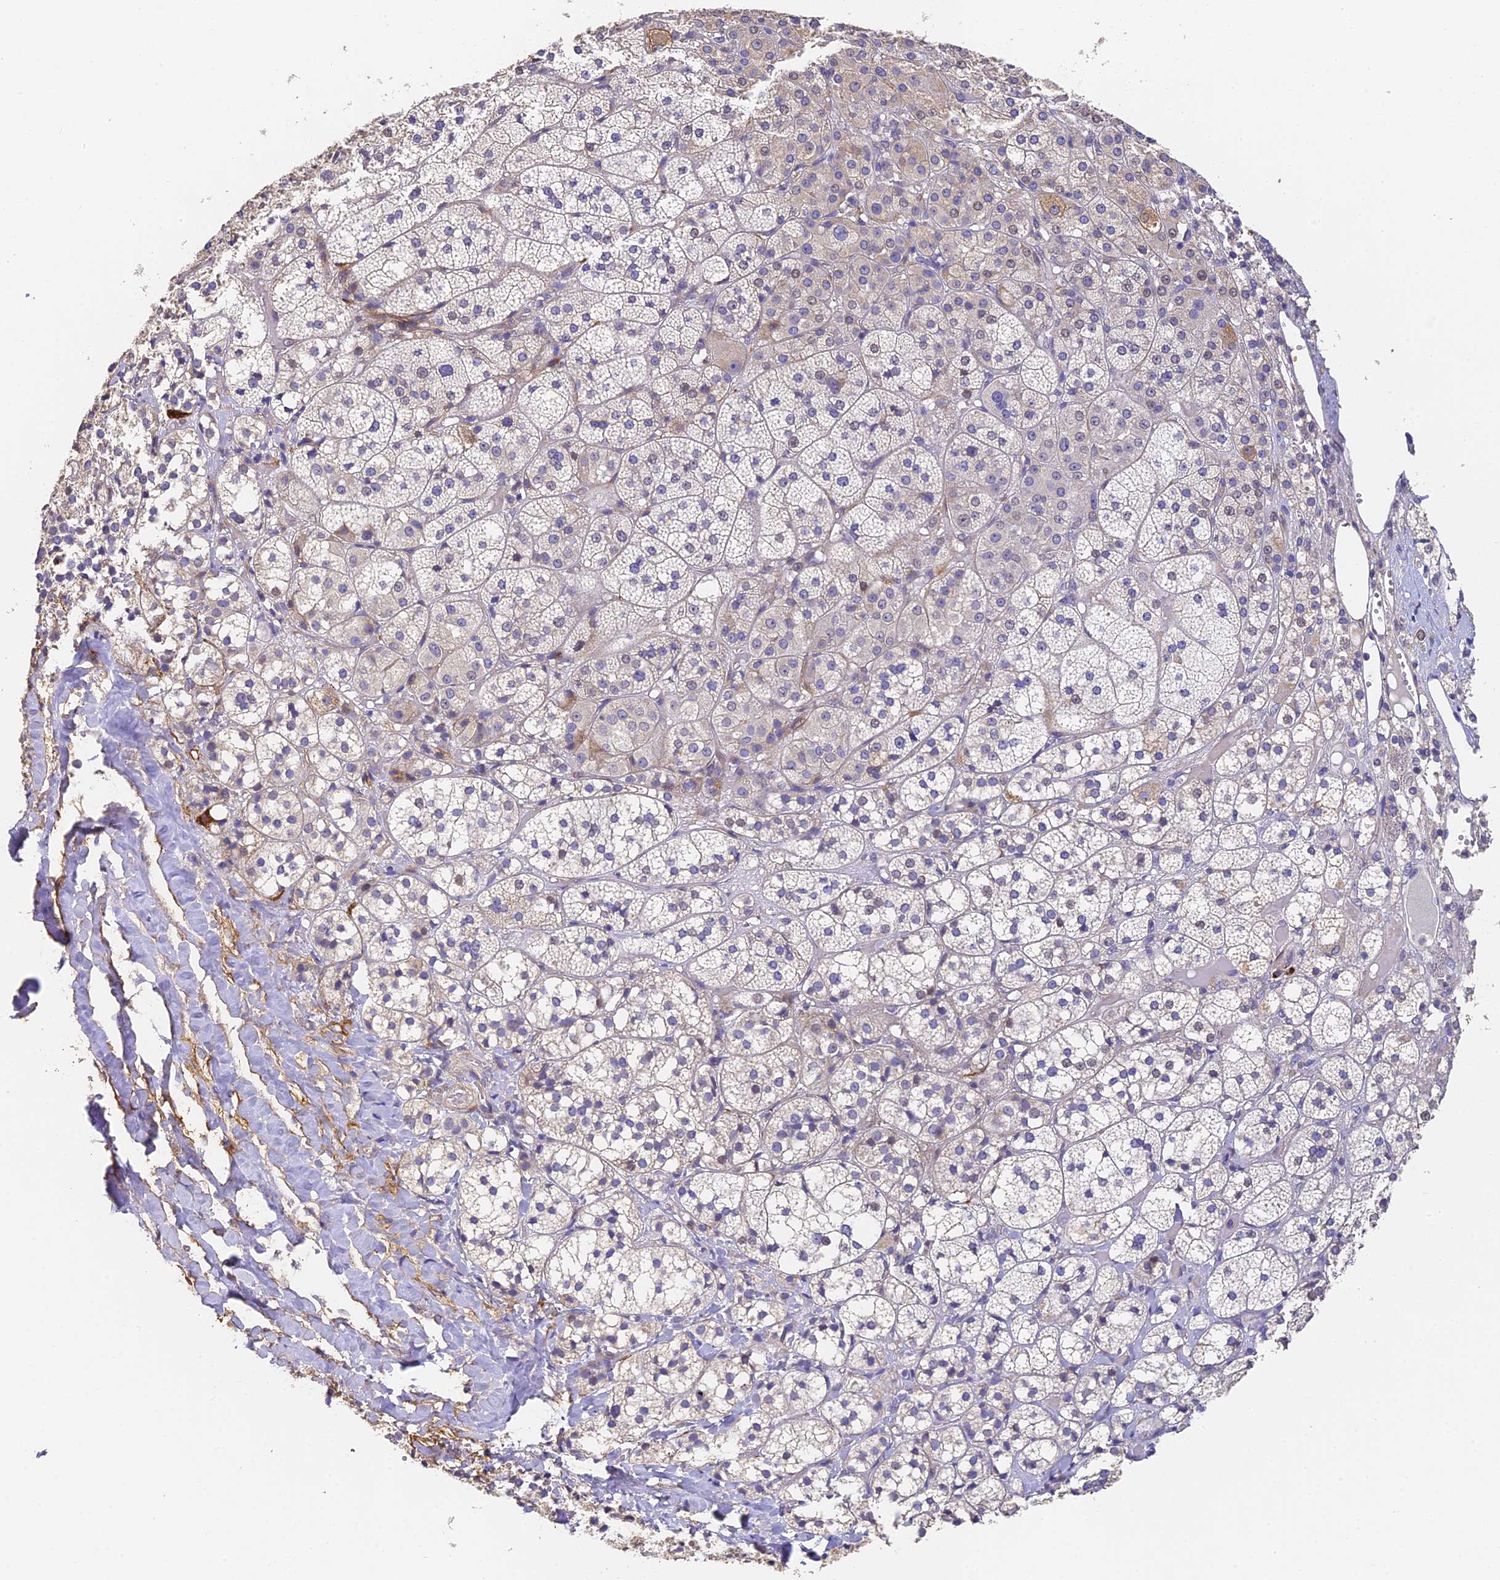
{"staining": {"intensity": "moderate", "quantity": "<25%", "location": "cytoplasmic/membranous"}, "tissue": "adrenal gland", "cell_type": "Glandular cells", "image_type": "normal", "snomed": [{"axis": "morphology", "description": "Normal tissue, NOS"}, {"axis": "topography", "description": "Adrenal gland"}], "caption": "Protein staining by immunohistochemistry (IHC) shows moderate cytoplasmic/membranous expression in approximately <25% of glandular cells in normal adrenal gland.", "gene": "SLC11A1", "patient": {"sex": "female", "age": 61}}